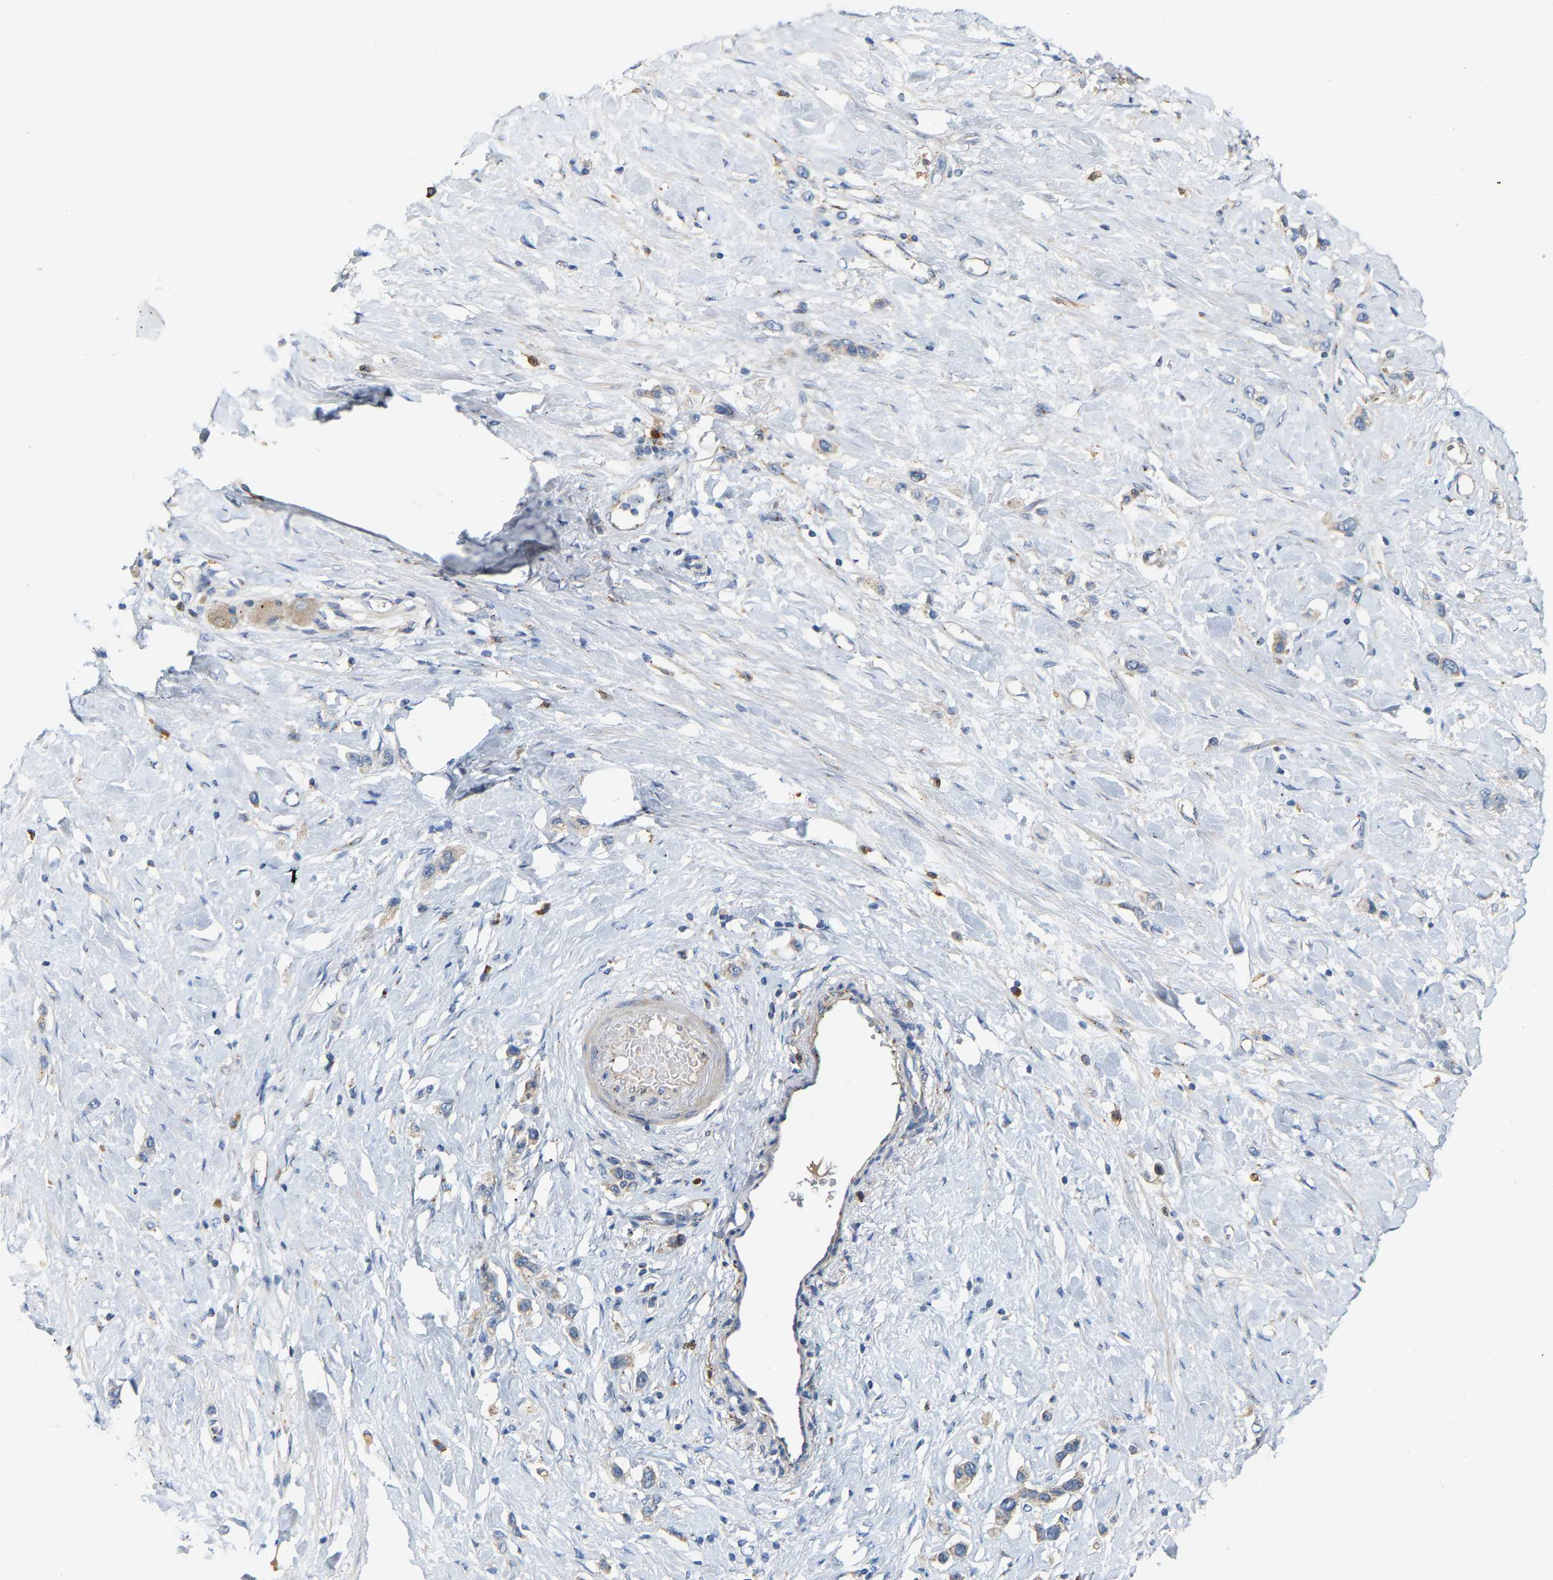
{"staining": {"intensity": "weak", "quantity": "<25%", "location": "cytoplasmic/membranous"}, "tissue": "stomach cancer", "cell_type": "Tumor cells", "image_type": "cancer", "snomed": [{"axis": "morphology", "description": "Adenocarcinoma, NOS"}, {"axis": "topography", "description": "Stomach"}], "caption": "Human adenocarcinoma (stomach) stained for a protein using immunohistochemistry reveals no positivity in tumor cells.", "gene": "PCNT", "patient": {"sex": "female", "age": 65}}